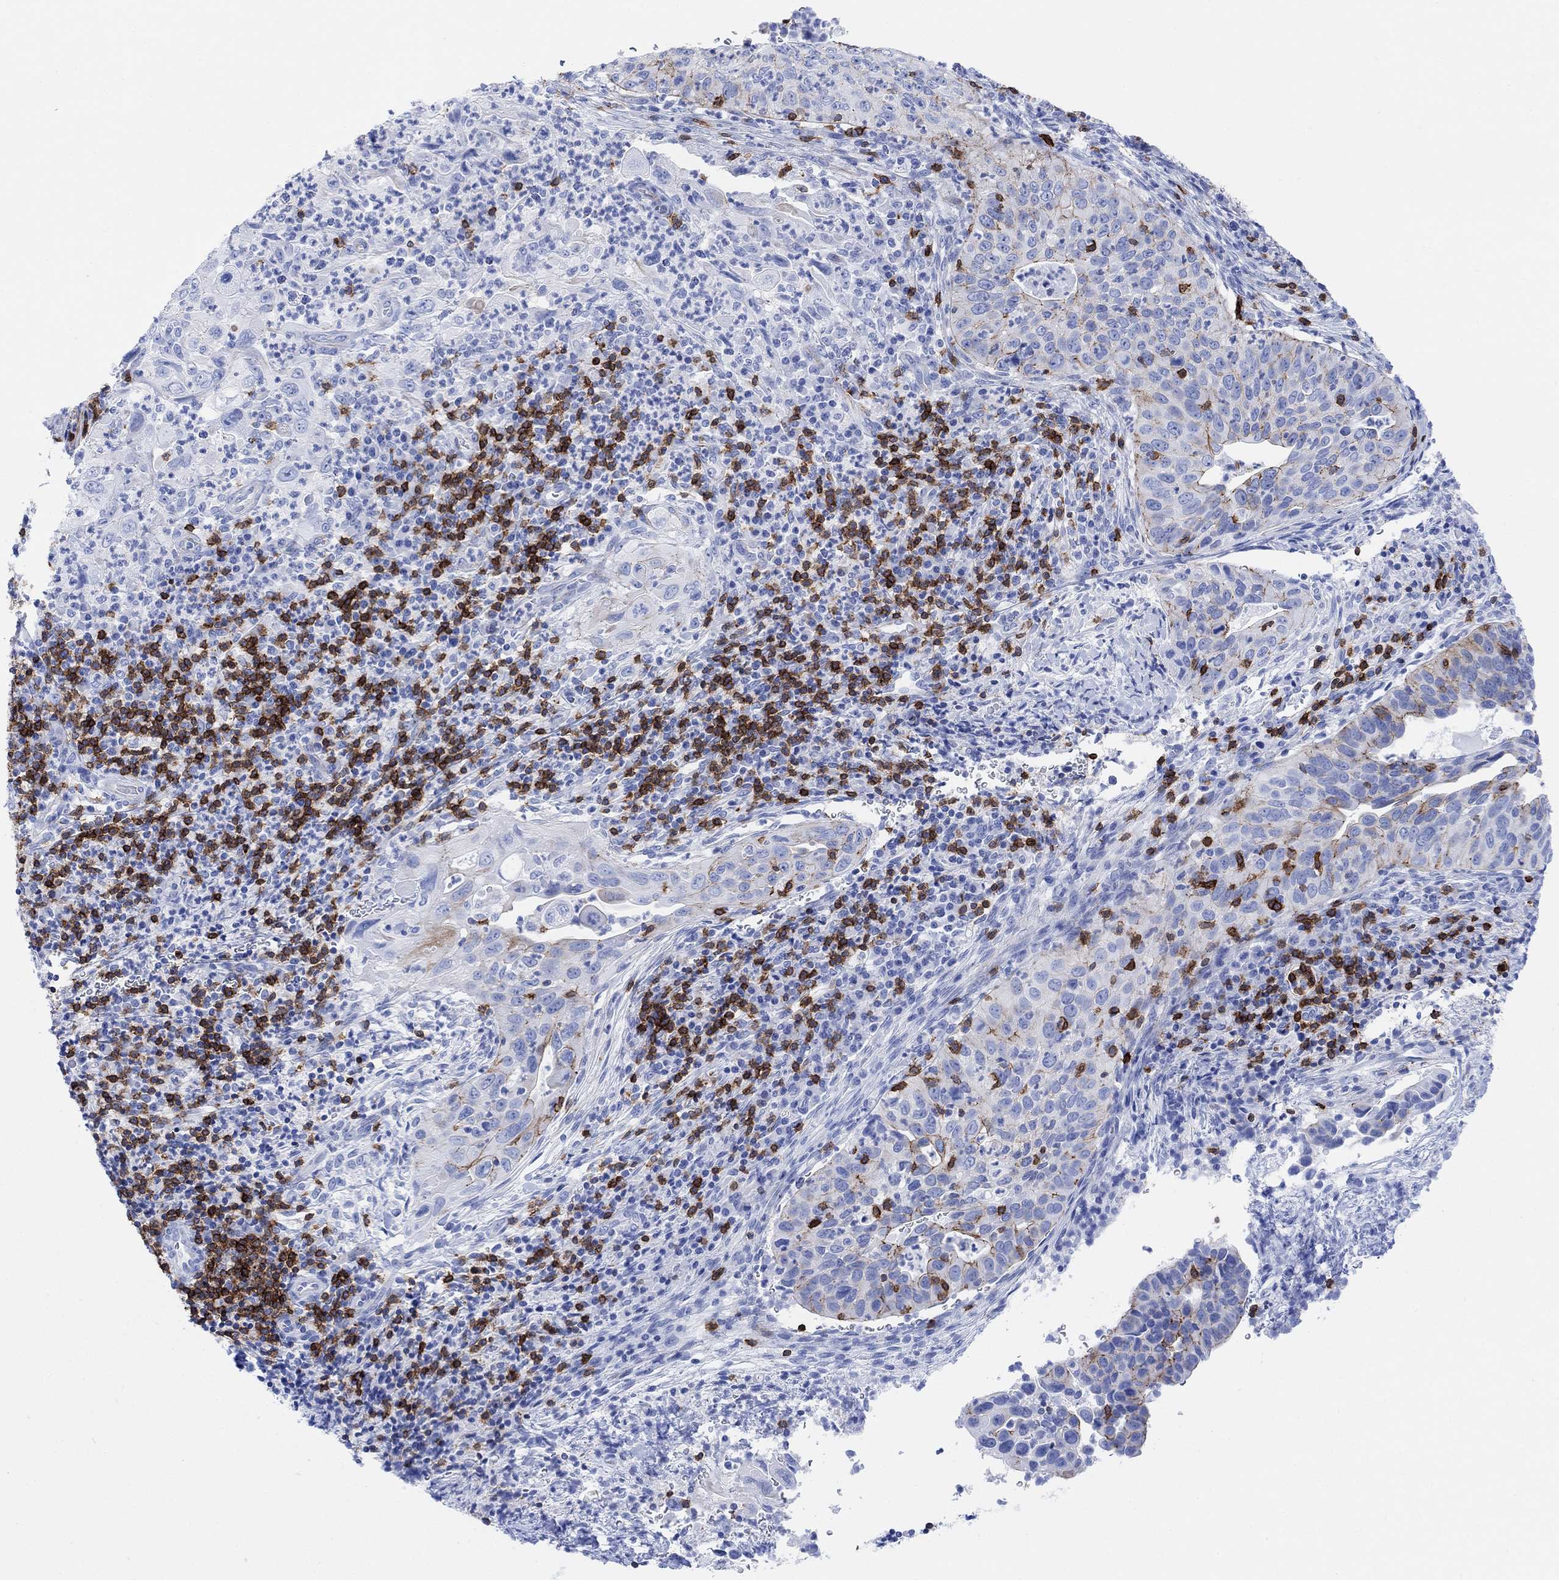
{"staining": {"intensity": "moderate", "quantity": "<25%", "location": "cytoplasmic/membranous"}, "tissue": "cervical cancer", "cell_type": "Tumor cells", "image_type": "cancer", "snomed": [{"axis": "morphology", "description": "Squamous cell carcinoma, NOS"}, {"axis": "topography", "description": "Cervix"}], "caption": "There is low levels of moderate cytoplasmic/membranous staining in tumor cells of squamous cell carcinoma (cervical), as demonstrated by immunohistochemical staining (brown color).", "gene": "GPR65", "patient": {"sex": "female", "age": 26}}